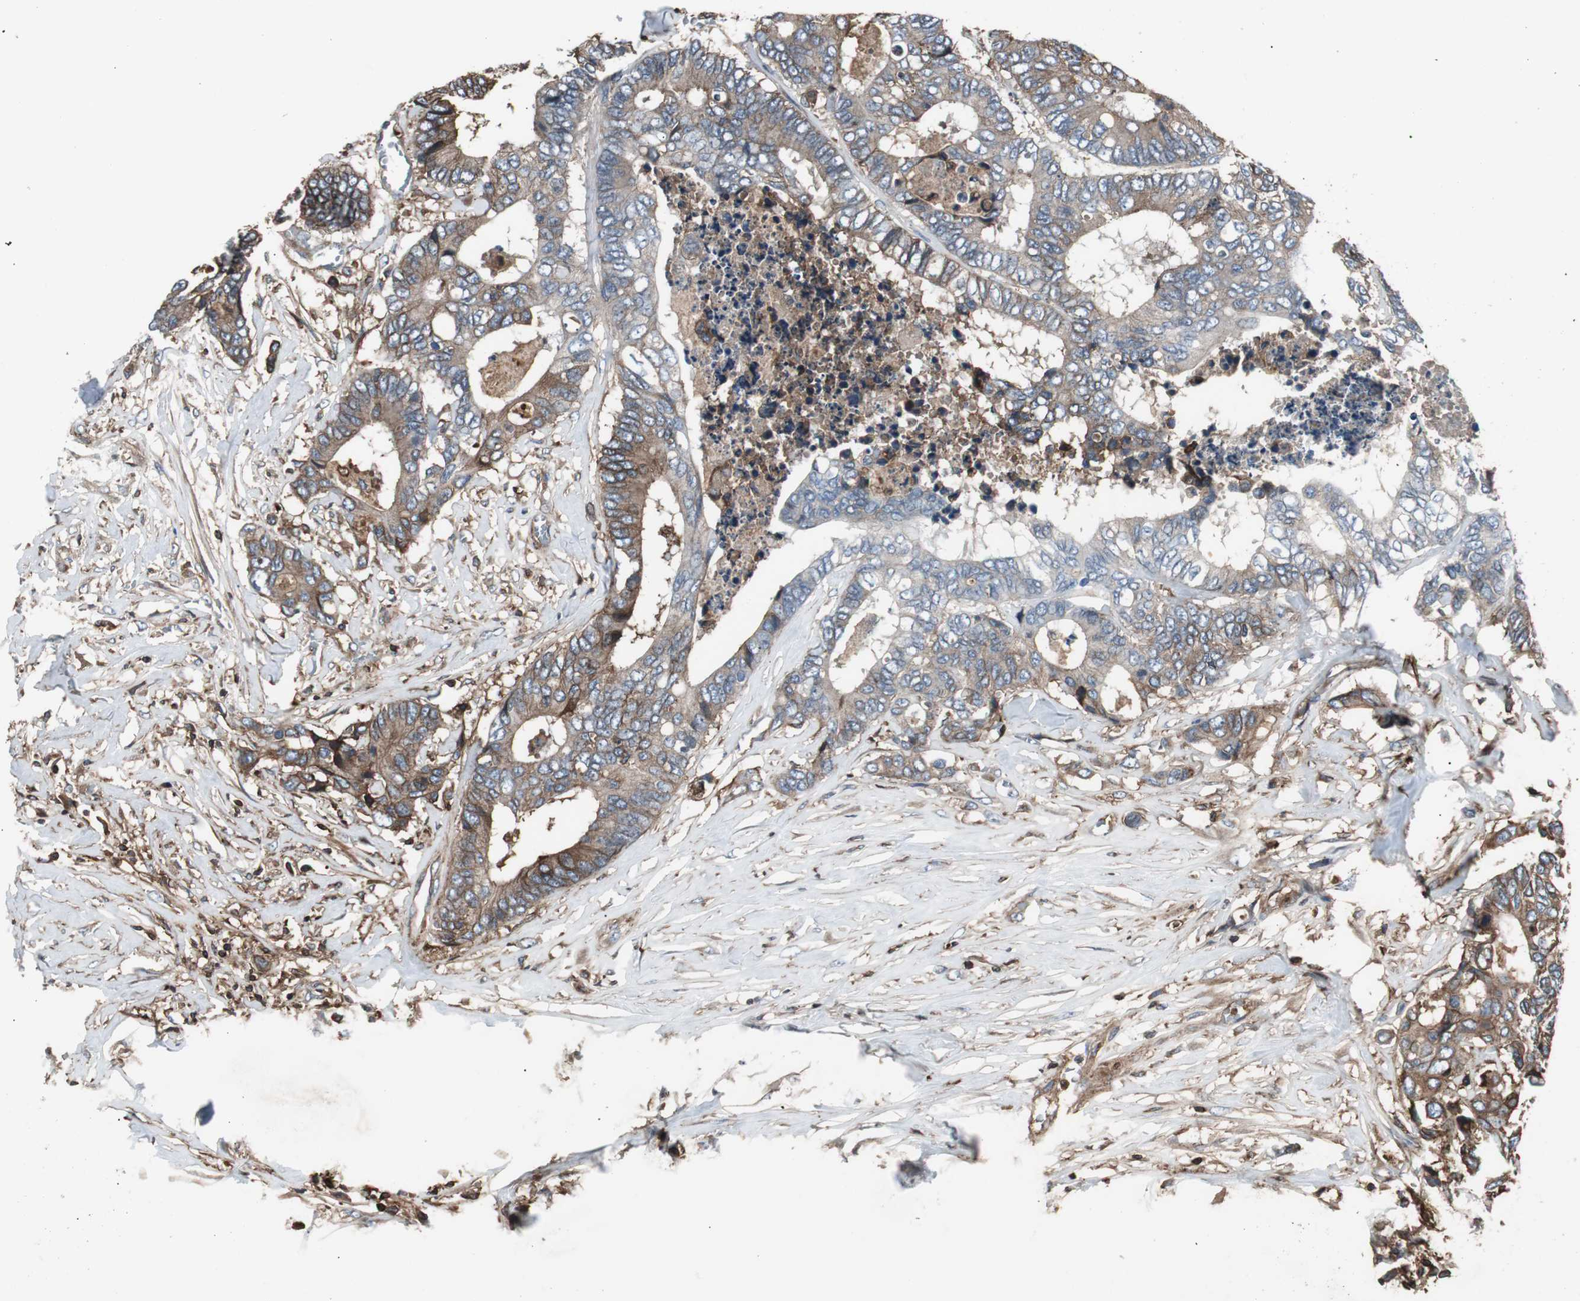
{"staining": {"intensity": "strong", "quantity": ">75%", "location": "cytoplasmic/membranous"}, "tissue": "colorectal cancer", "cell_type": "Tumor cells", "image_type": "cancer", "snomed": [{"axis": "morphology", "description": "Adenocarcinoma, NOS"}, {"axis": "topography", "description": "Rectum"}], "caption": "Human colorectal adenocarcinoma stained with a brown dye displays strong cytoplasmic/membranous positive positivity in approximately >75% of tumor cells.", "gene": "B2M", "patient": {"sex": "male", "age": 55}}